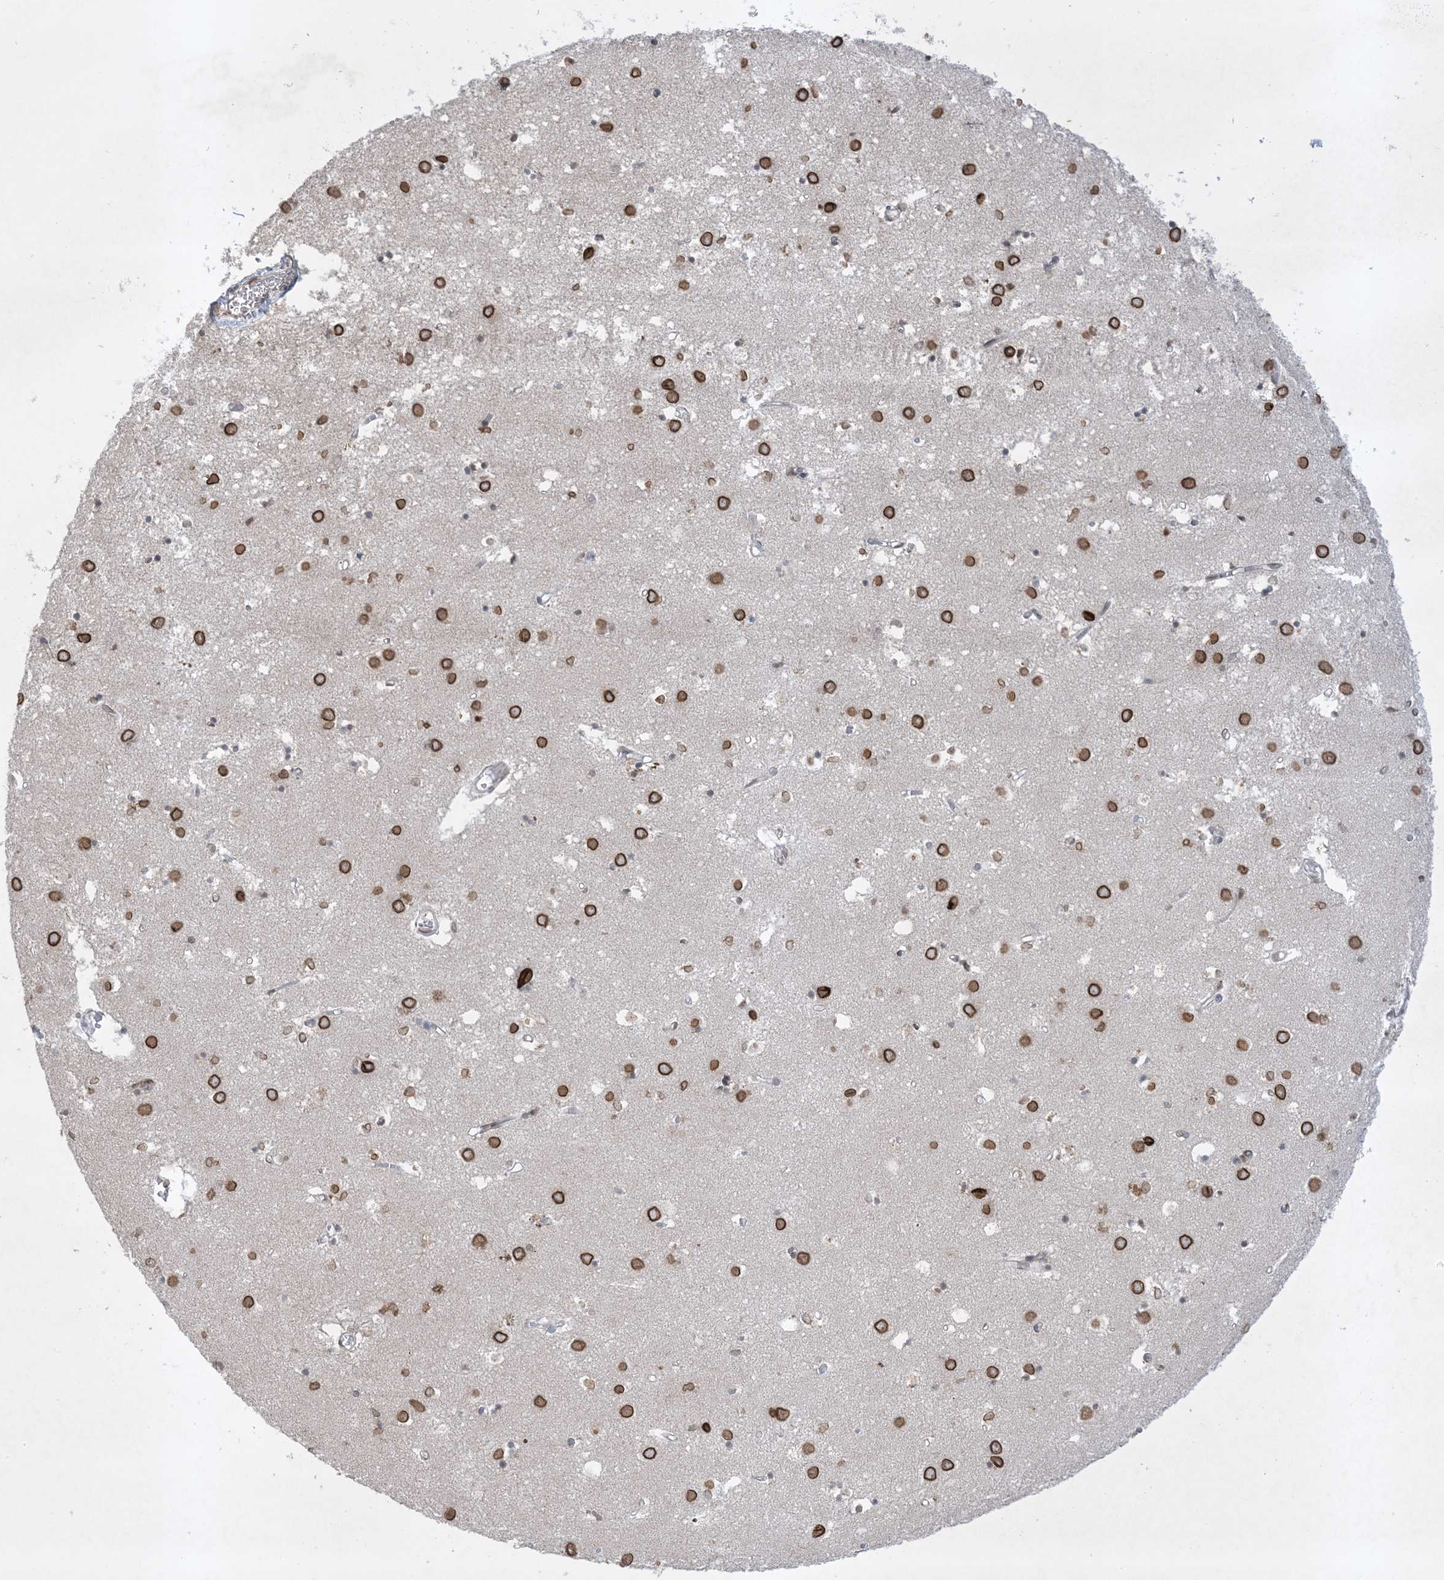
{"staining": {"intensity": "moderate", "quantity": "<25%", "location": "cytoplasmic/membranous,nuclear"}, "tissue": "caudate", "cell_type": "Glial cells", "image_type": "normal", "snomed": [{"axis": "morphology", "description": "Normal tissue, NOS"}, {"axis": "topography", "description": "Lateral ventricle wall"}], "caption": "The histopathology image displays a brown stain indicating the presence of a protein in the cytoplasmic/membranous,nuclear of glial cells in caudate.", "gene": "FNDC1", "patient": {"sex": "male", "age": 70}}